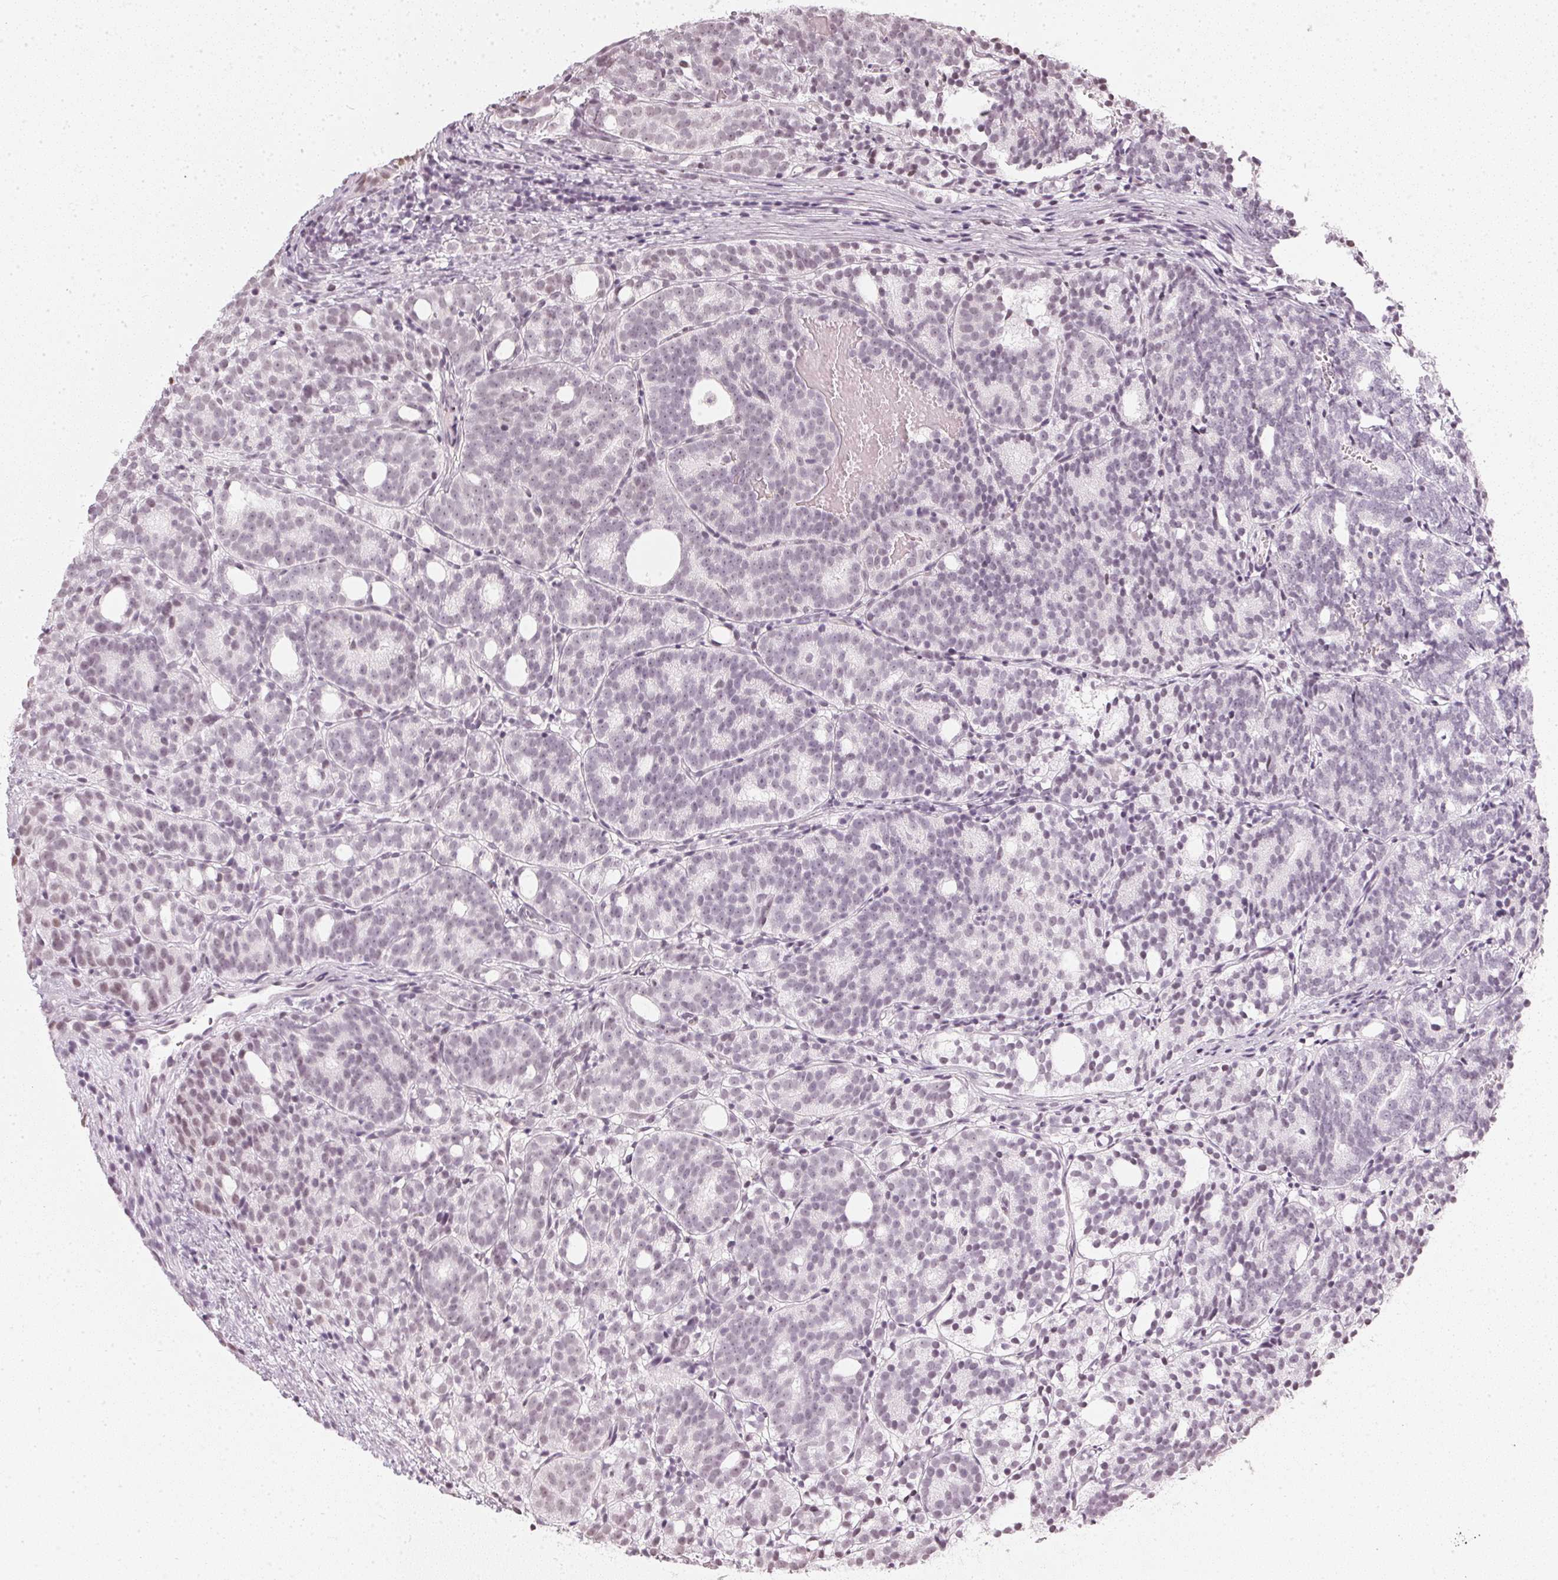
{"staining": {"intensity": "weak", "quantity": "25%-75%", "location": "nuclear"}, "tissue": "prostate cancer", "cell_type": "Tumor cells", "image_type": "cancer", "snomed": [{"axis": "morphology", "description": "Adenocarcinoma, High grade"}, {"axis": "topography", "description": "Prostate"}], "caption": "Tumor cells exhibit low levels of weak nuclear positivity in about 25%-75% of cells in prostate cancer (adenocarcinoma (high-grade)).", "gene": "DNAJC6", "patient": {"sex": "male", "age": 53}}